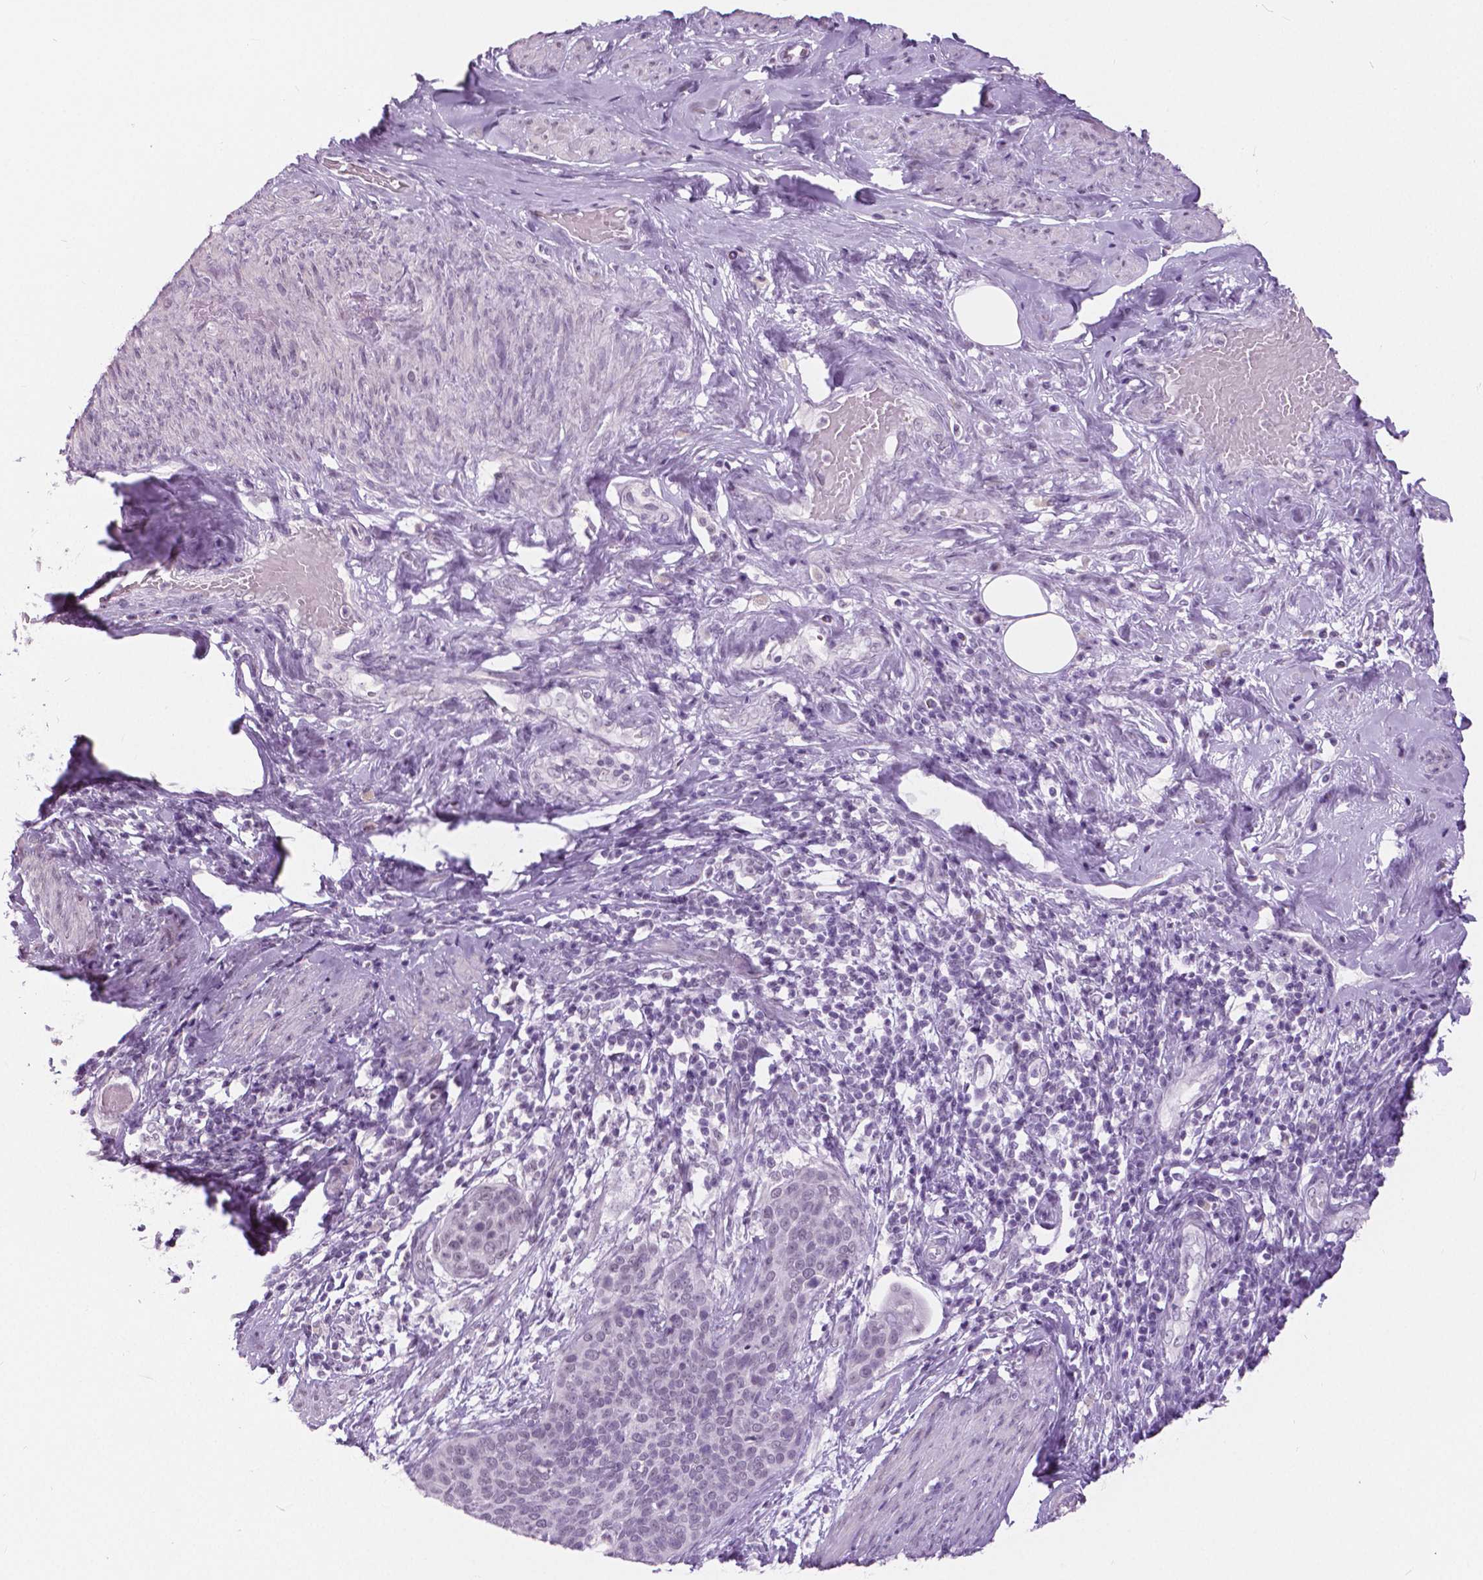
{"staining": {"intensity": "negative", "quantity": "none", "location": "none"}, "tissue": "cervical cancer", "cell_type": "Tumor cells", "image_type": "cancer", "snomed": [{"axis": "morphology", "description": "Squamous cell carcinoma, NOS"}, {"axis": "topography", "description": "Cervix"}], "caption": "Immunohistochemistry (IHC) histopathology image of neoplastic tissue: cervical squamous cell carcinoma stained with DAB (3,3'-diaminobenzidine) shows no significant protein expression in tumor cells.", "gene": "MYOM1", "patient": {"sex": "female", "age": 69}}